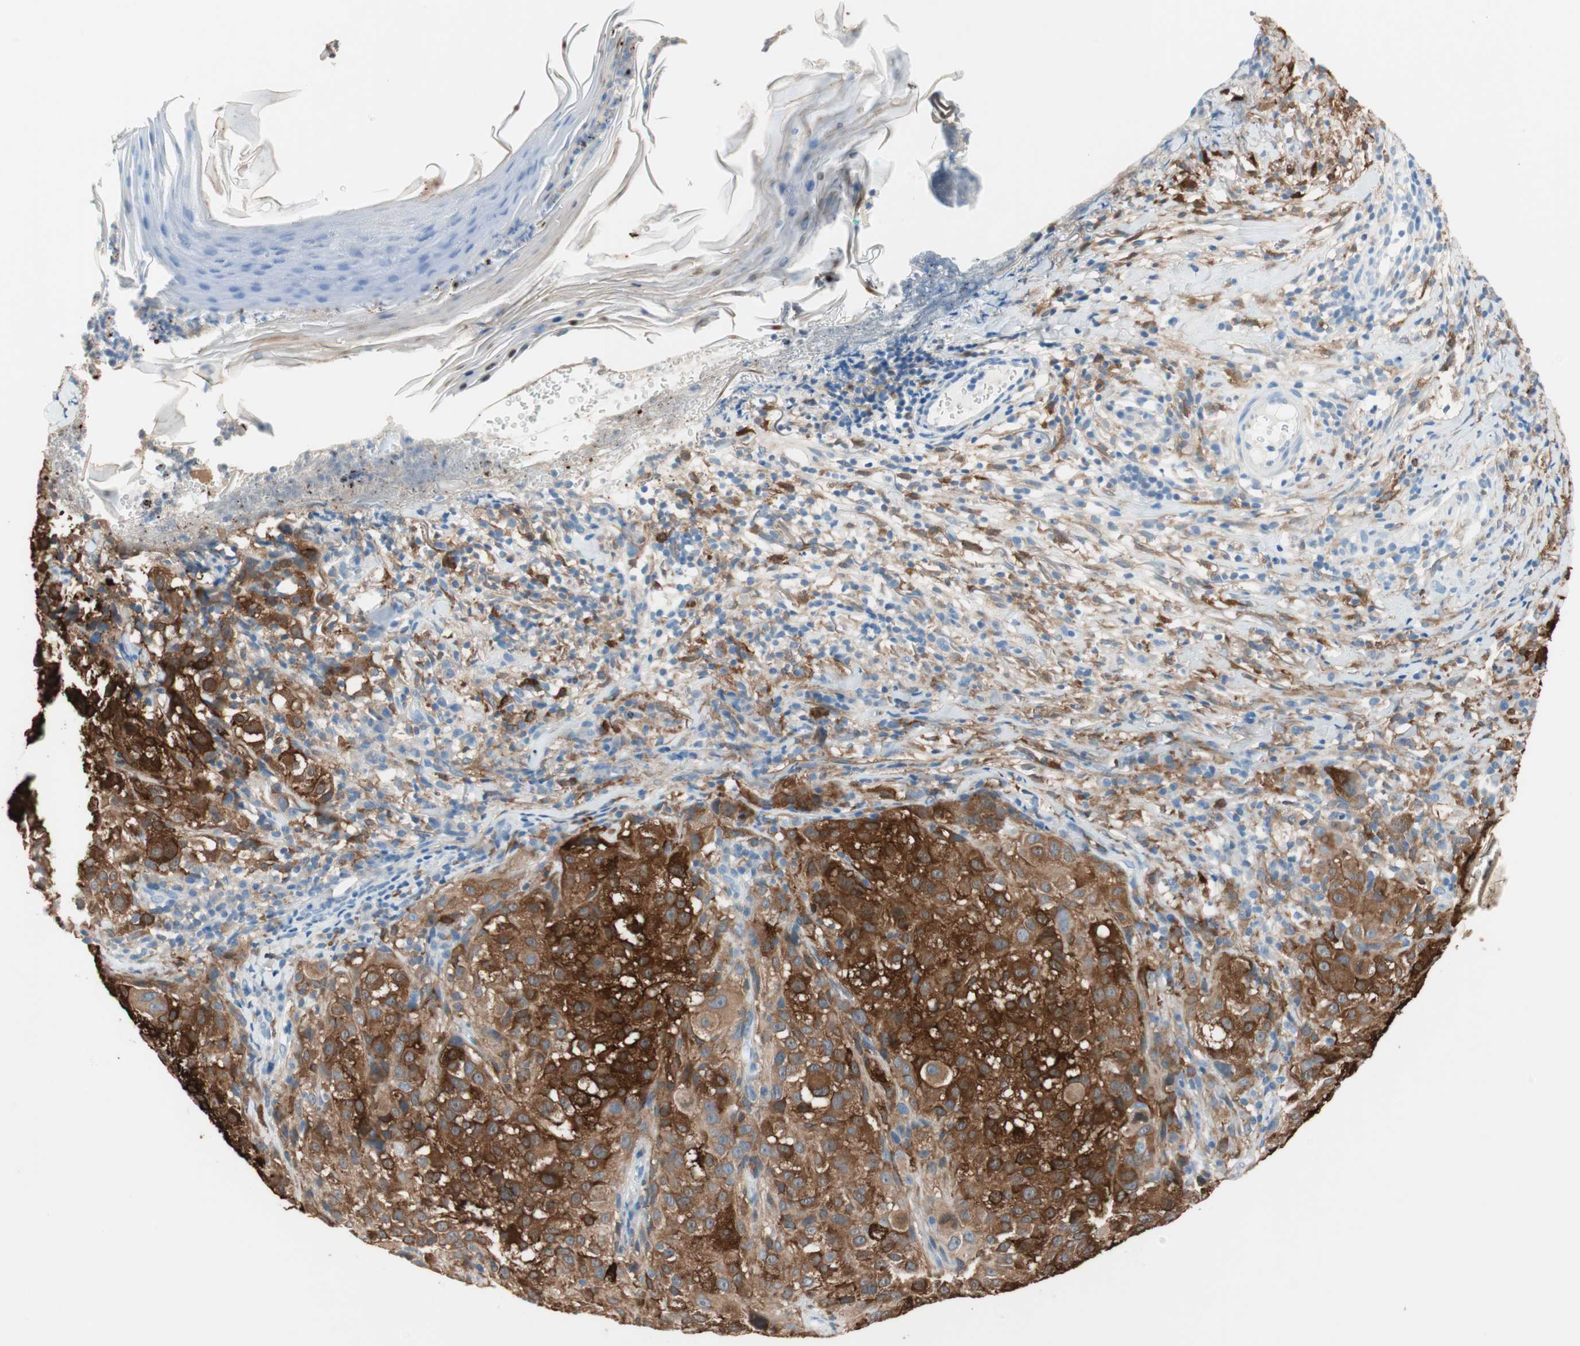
{"staining": {"intensity": "strong", "quantity": ">75%", "location": "cytoplasmic/membranous"}, "tissue": "melanoma", "cell_type": "Tumor cells", "image_type": "cancer", "snomed": [{"axis": "morphology", "description": "Necrosis, NOS"}, {"axis": "morphology", "description": "Malignant melanoma, NOS"}, {"axis": "topography", "description": "Skin"}], "caption": "Immunohistochemistry of human malignant melanoma demonstrates high levels of strong cytoplasmic/membranous positivity in approximately >75% of tumor cells.", "gene": "GLUL", "patient": {"sex": "female", "age": 87}}